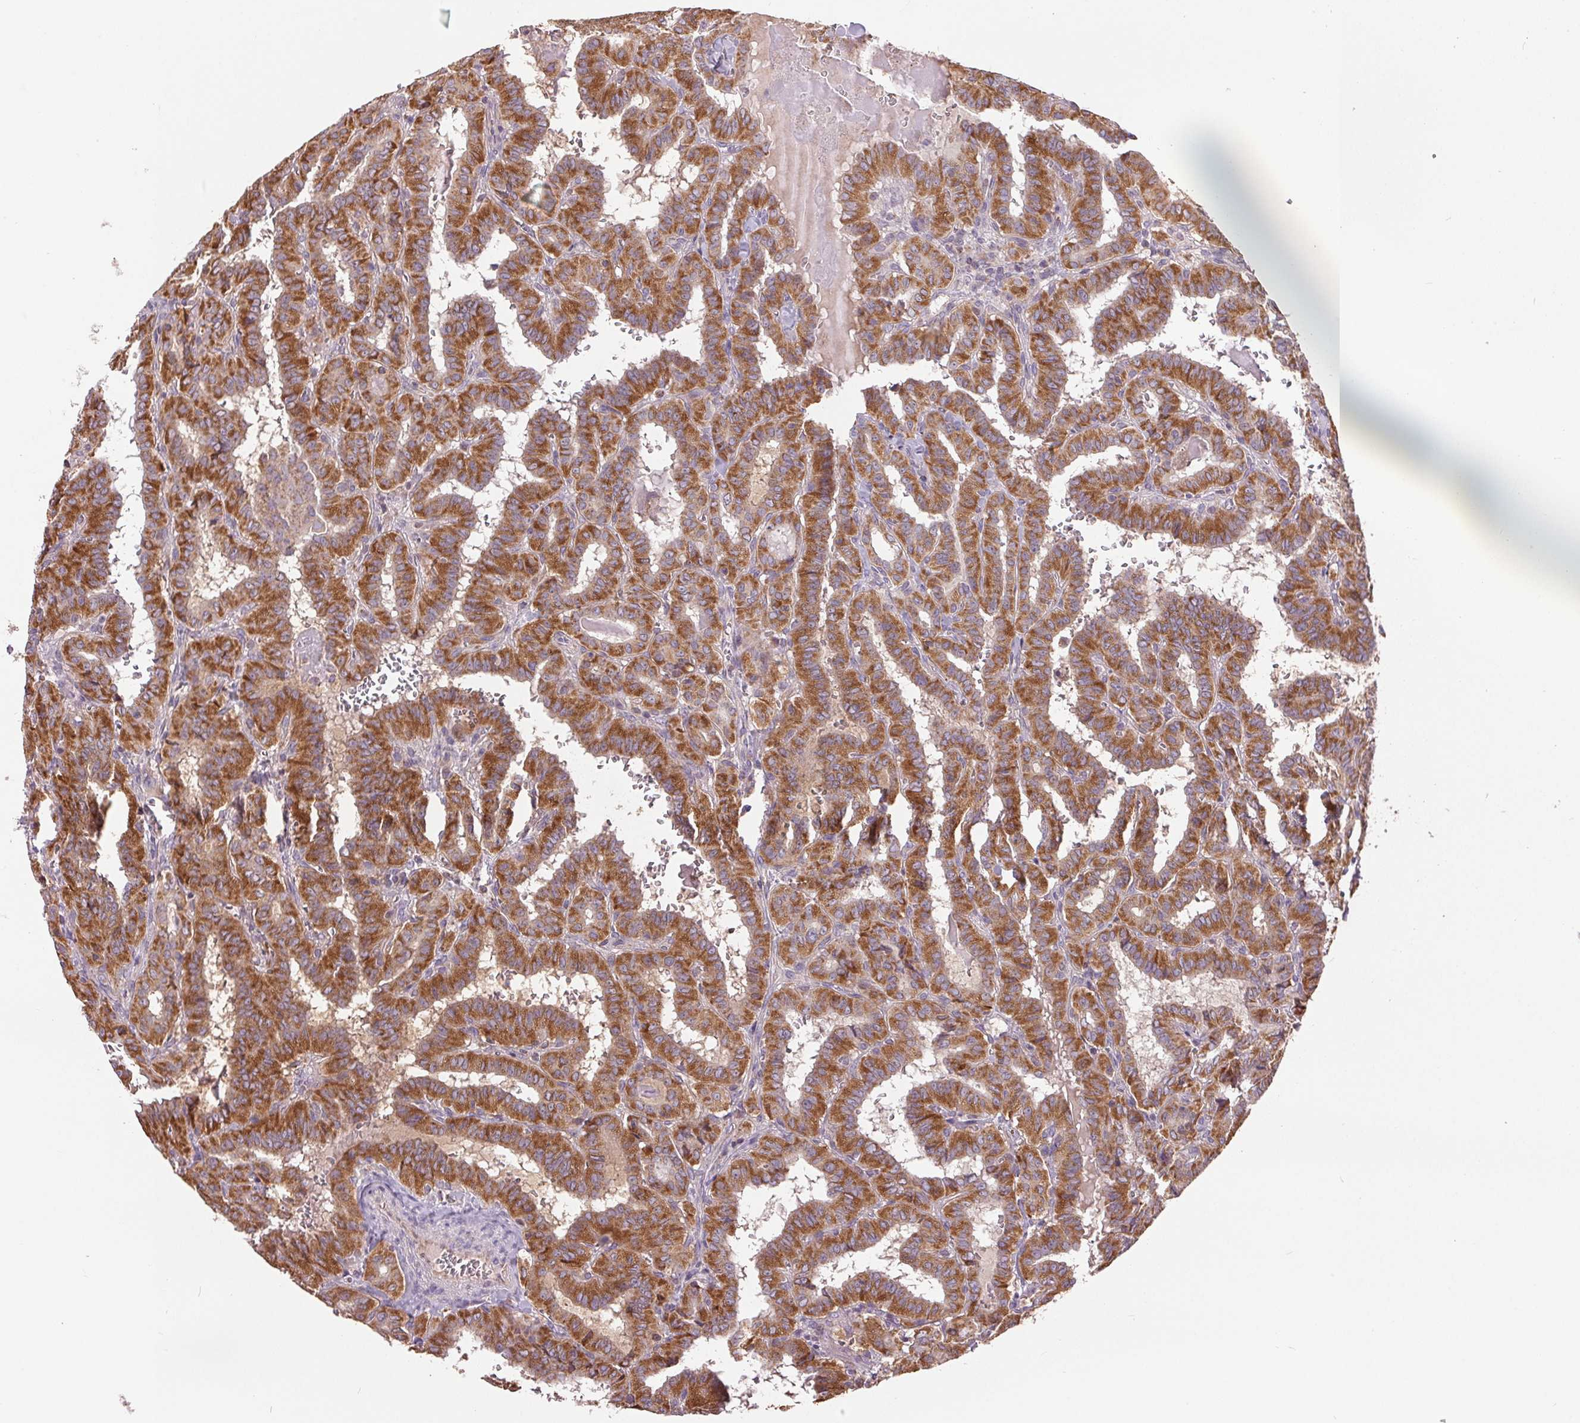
{"staining": {"intensity": "strong", "quantity": ">75%", "location": "cytoplasmic/membranous"}, "tissue": "thyroid cancer", "cell_type": "Tumor cells", "image_type": "cancer", "snomed": [{"axis": "morphology", "description": "Papillary adenocarcinoma, NOS"}, {"axis": "topography", "description": "Thyroid gland"}], "caption": "Immunohistochemistry micrograph of human thyroid cancer (papillary adenocarcinoma) stained for a protein (brown), which reveals high levels of strong cytoplasmic/membranous expression in approximately >75% of tumor cells.", "gene": "DGUOK", "patient": {"sex": "female", "age": 21}}